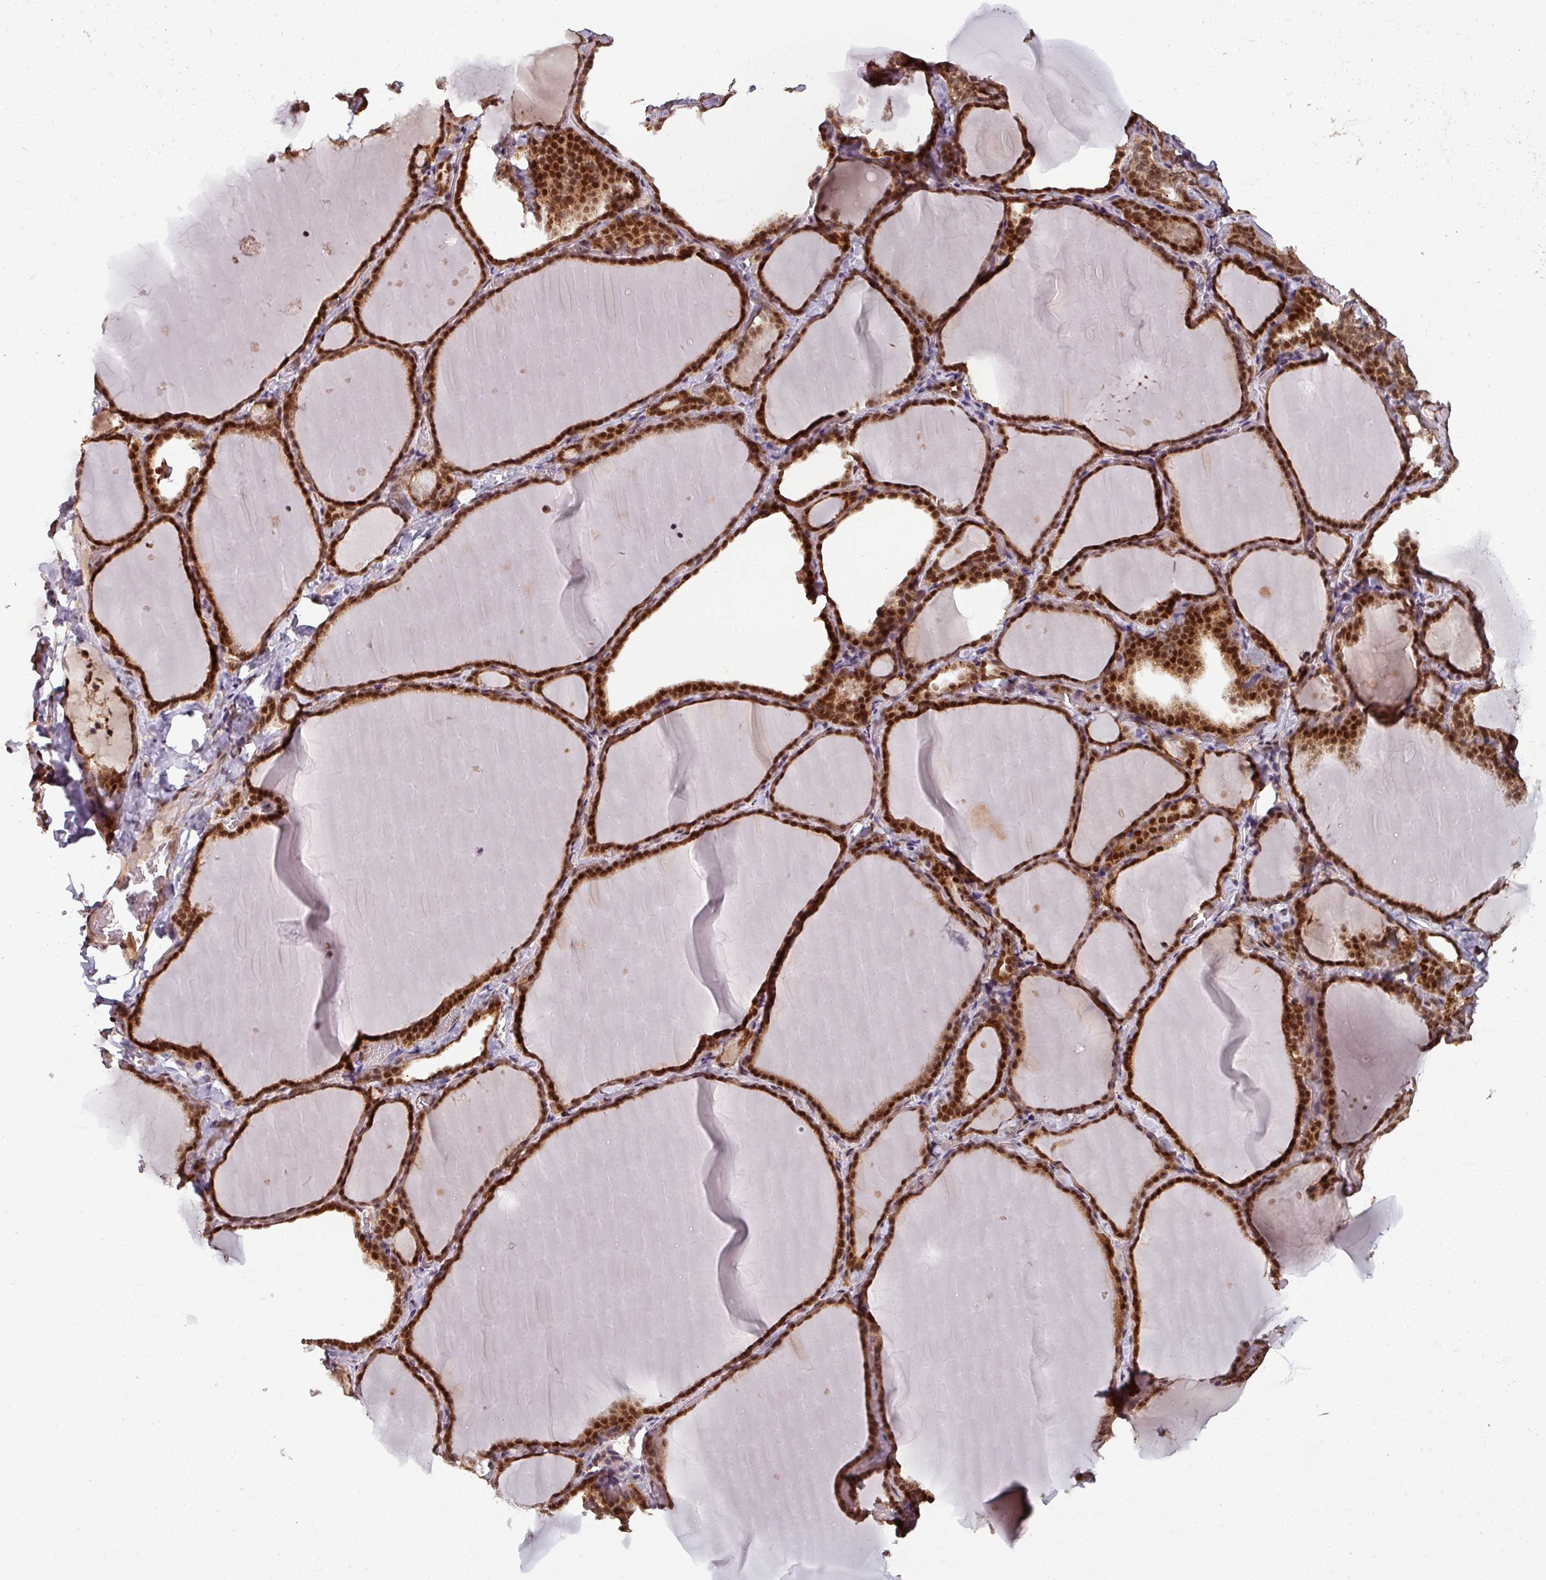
{"staining": {"intensity": "strong", "quantity": ">75%", "location": "cytoplasmic/membranous,nuclear"}, "tissue": "thyroid gland", "cell_type": "Glandular cells", "image_type": "normal", "snomed": [{"axis": "morphology", "description": "Normal tissue, NOS"}, {"axis": "topography", "description": "Thyroid gland"}], "caption": "Protein expression analysis of normal human thyroid gland reveals strong cytoplasmic/membranous,nuclear expression in about >75% of glandular cells.", "gene": "SWI5", "patient": {"sex": "female", "age": 22}}